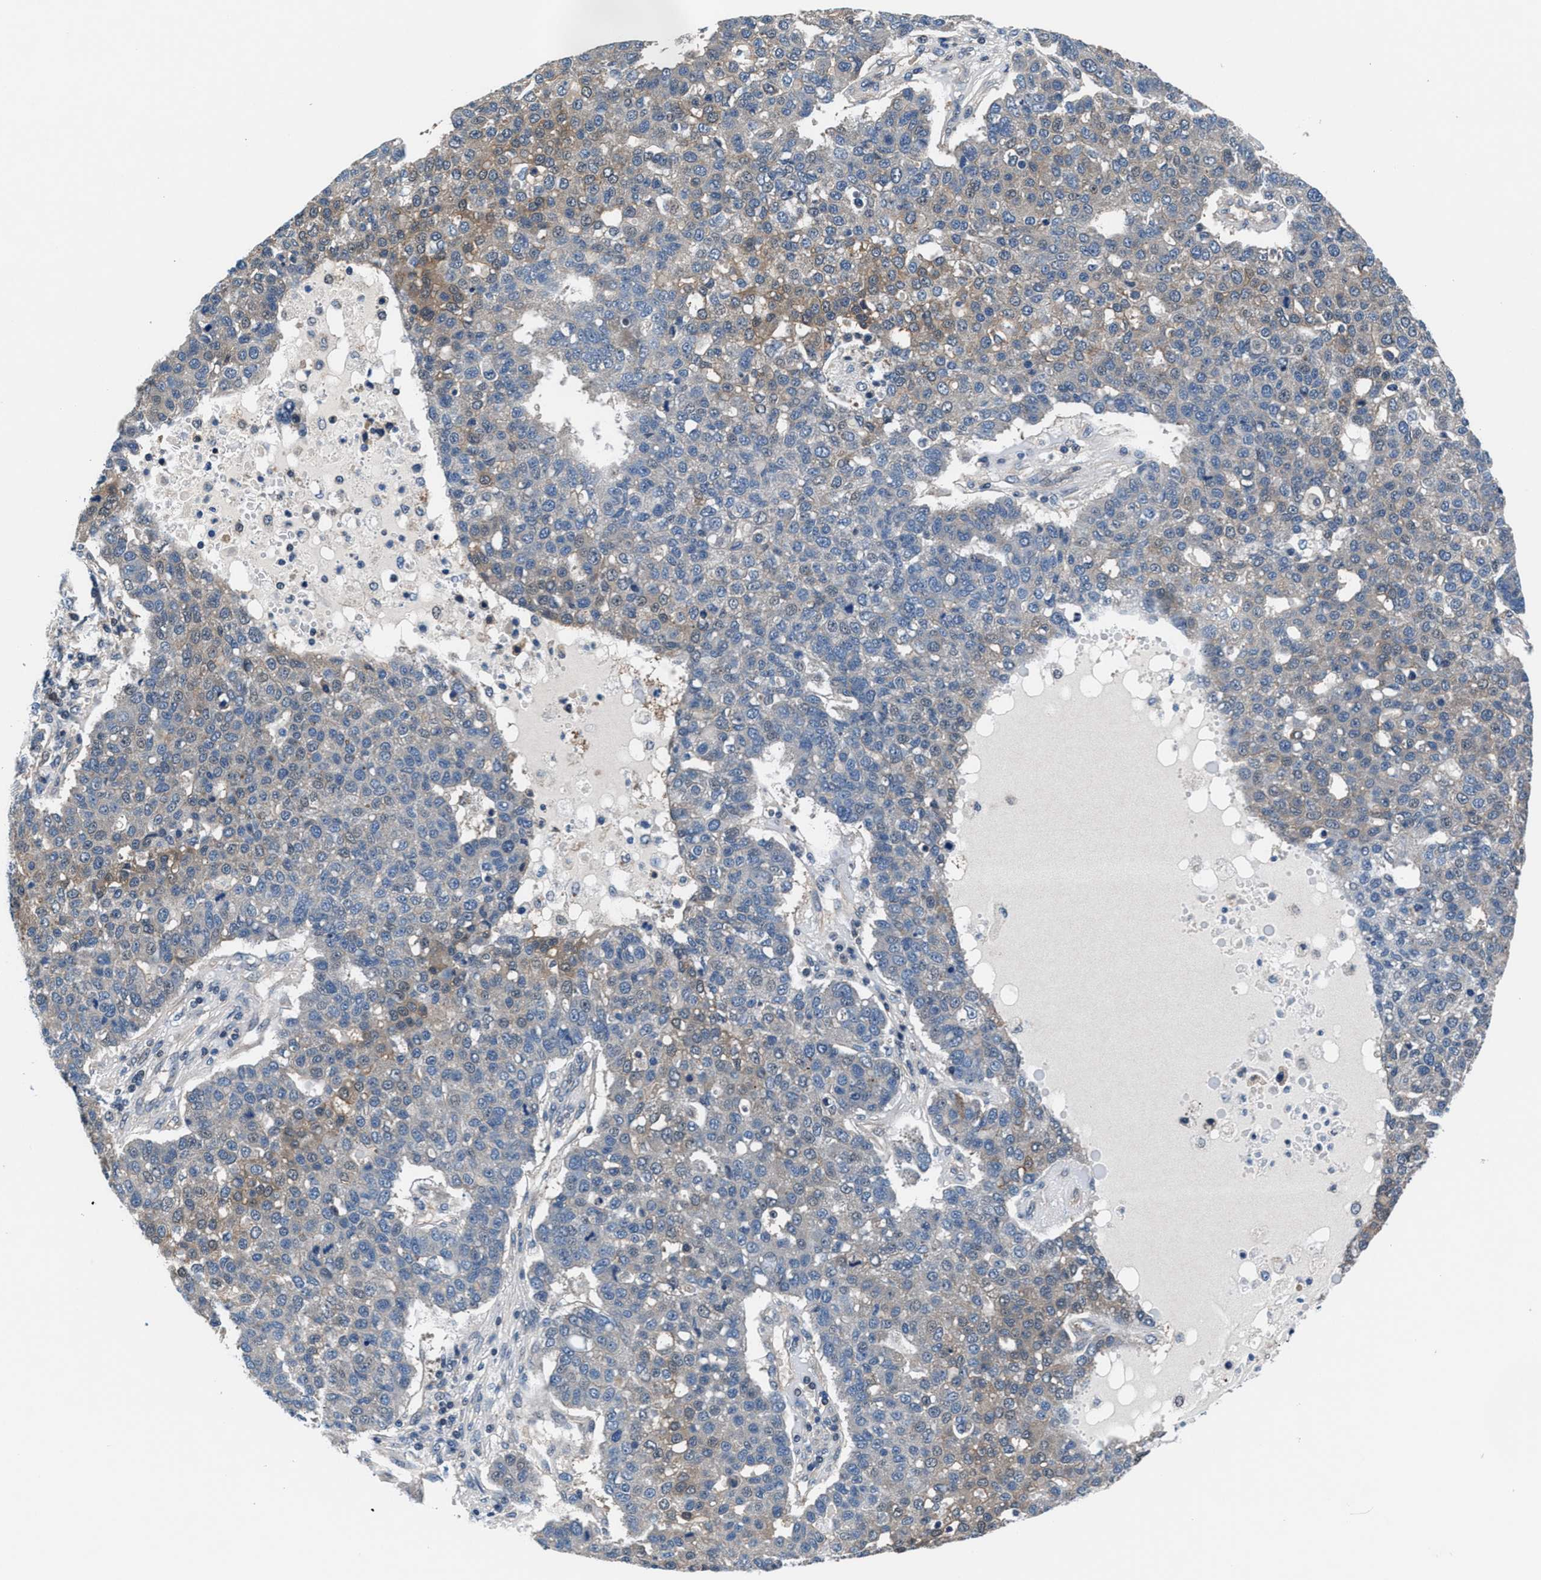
{"staining": {"intensity": "weak", "quantity": "<25%", "location": "cytoplasmic/membranous"}, "tissue": "pancreatic cancer", "cell_type": "Tumor cells", "image_type": "cancer", "snomed": [{"axis": "morphology", "description": "Adenocarcinoma, NOS"}, {"axis": "topography", "description": "Pancreas"}], "caption": "Immunohistochemical staining of pancreatic cancer reveals no significant expression in tumor cells.", "gene": "PRPSAP2", "patient": {"sex": "female", "age": 61}}